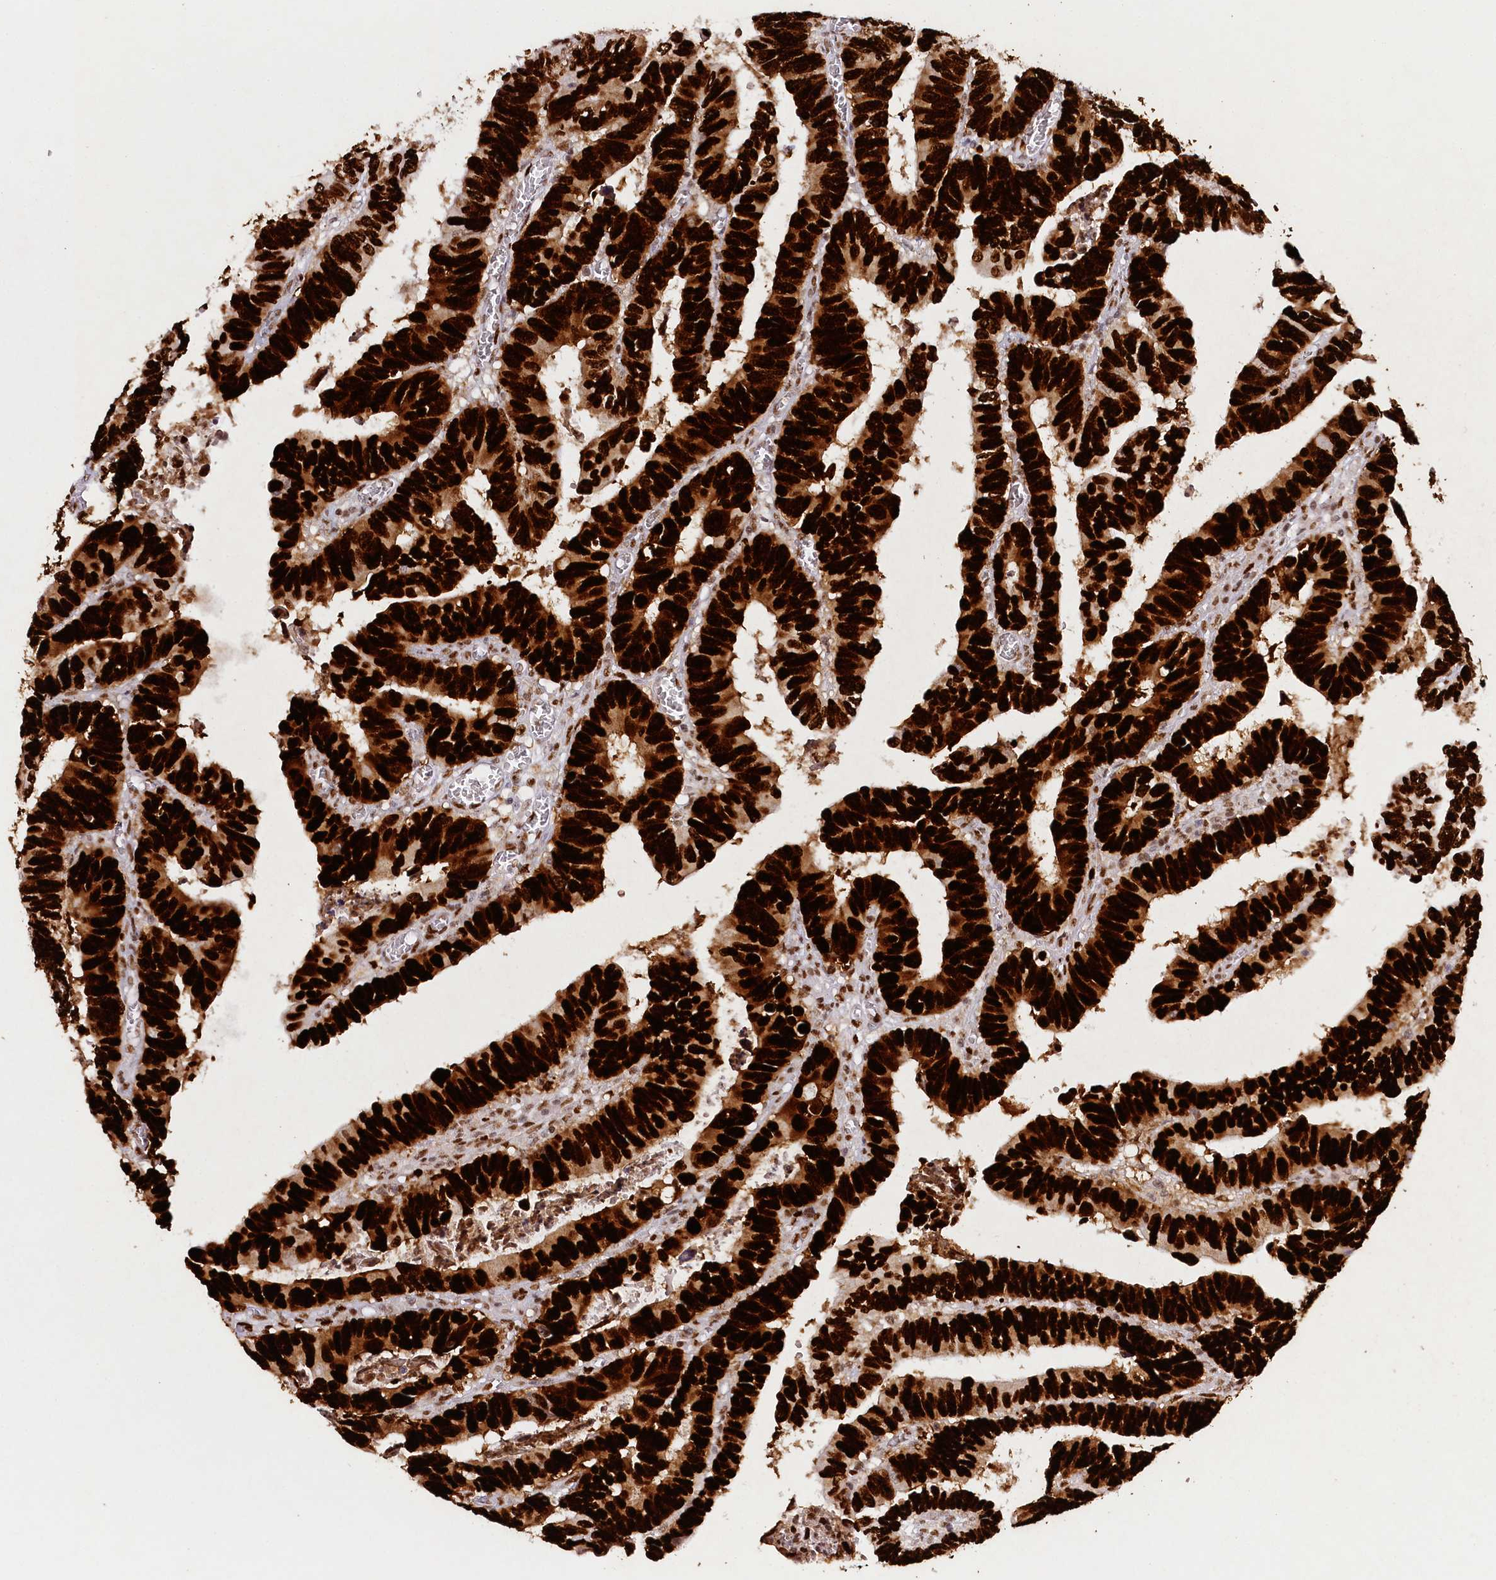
{"staining": {"intensity": "strong", "quantity": ">75%", "location": "nuclear"}, "tissue": "colorectal cancer", "cell_type": "Tumor cells", "image_type": "cancer", "snomed": [{"axis": "morphology", "description": "Normal tissue, NOS"}, {"axis": "morphology", "description": "Adenocarcinoma, NOS"}, {"axis": "topography", "description": "Rectum"}], "caption": "High-power microscopy captured an immunohistochemistry (IHC) micrograph of adenocarcinoma (colorectal), revealing strong nuclear expression in approximately >75% of tumor cells. Nuclei are stained in blue.", "gene": "TP53", "patient": {"sex": "female", "age": 65}}